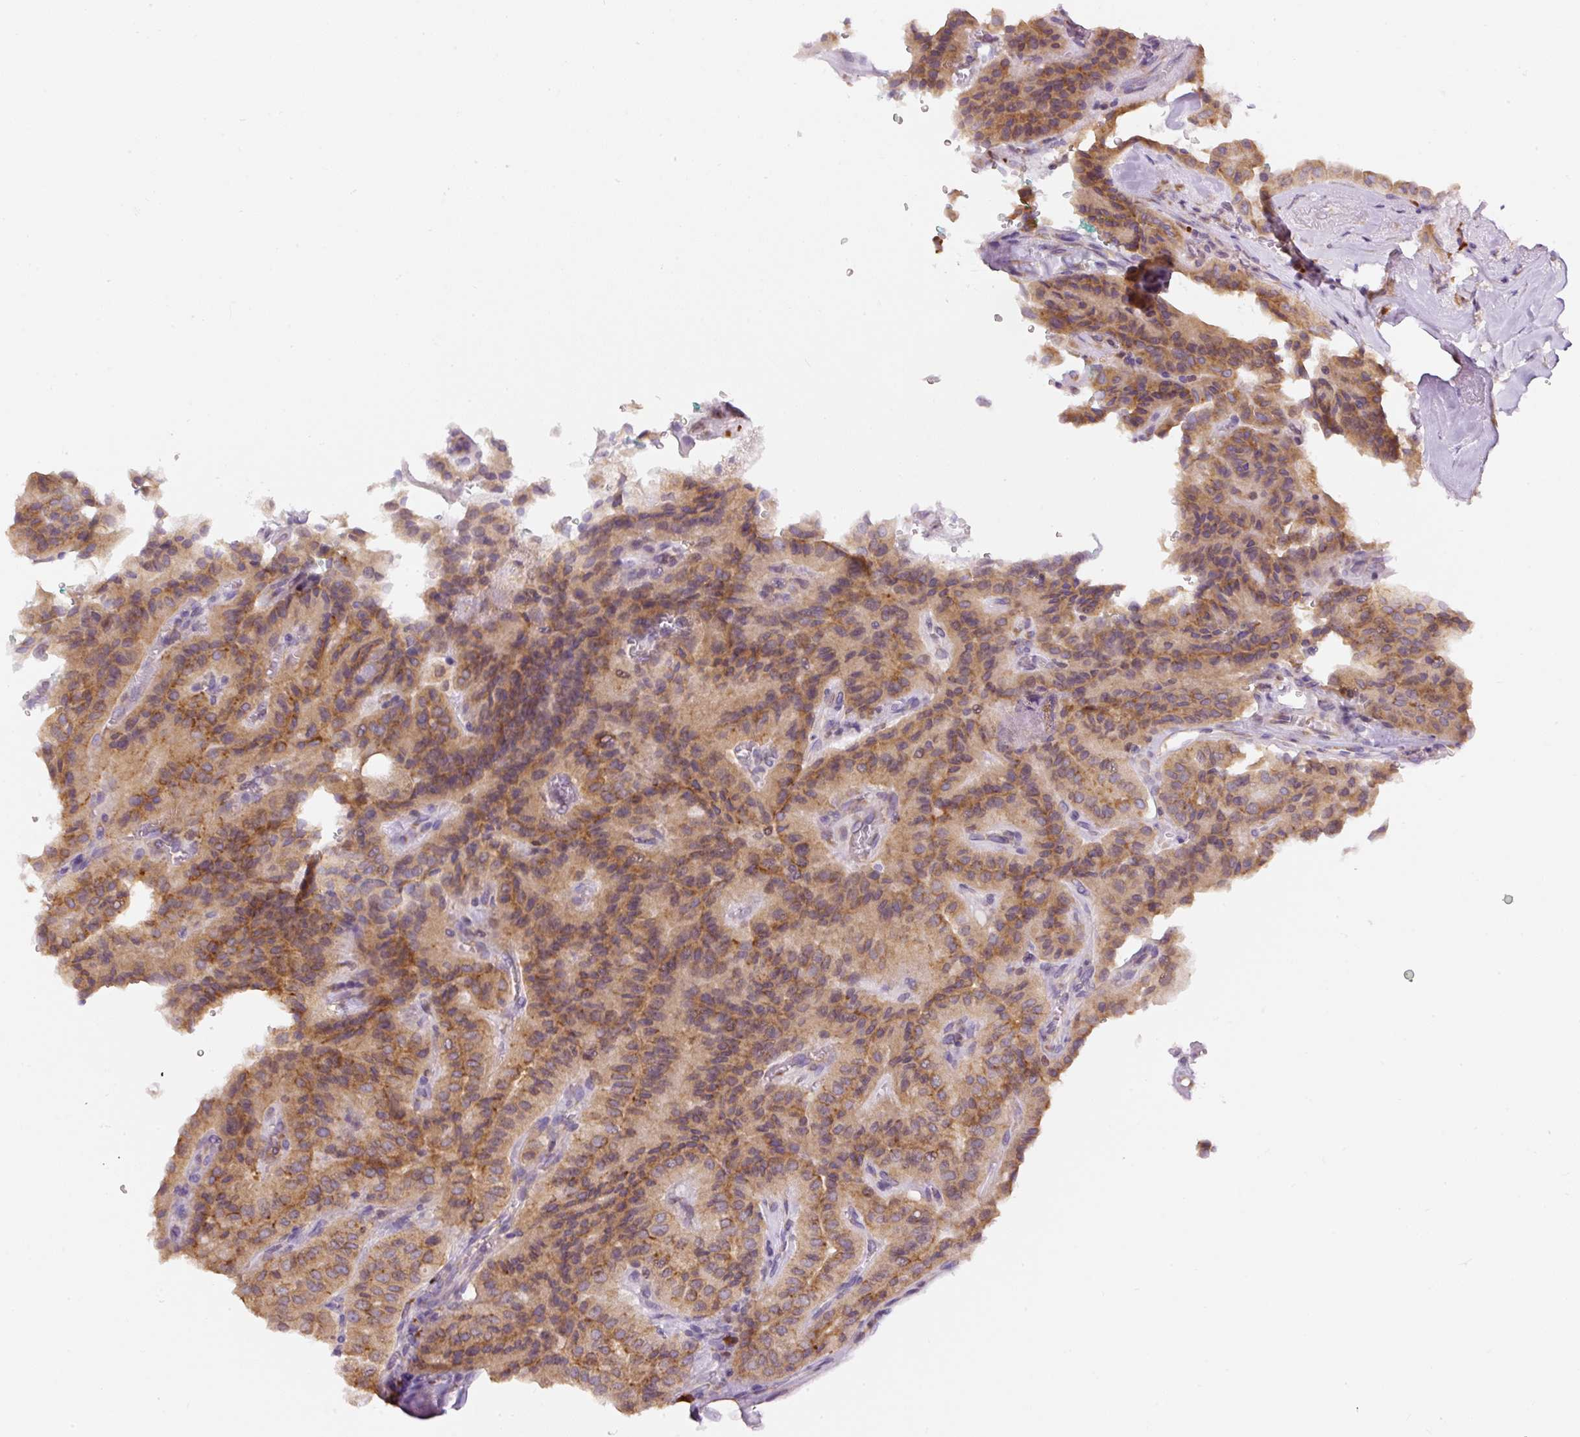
{"staining": {"intensity": "moderate", "quantity": ">75%", "location": "cytoplasmic/membranous"}, "tissue": "thyroid cancer", "cell_type": "Tumor cells", "image_type": "cancer", "snomed": [{"axis": "morphology", "description": "Normal tissue, NOS"}, {"axis": "morphology", "description": "Papillary adenocarcinoma, NOS"}, {"axis": "topography", "description": "Thyroid gland"}], "caption": "IHC micrograph of neoplastic tissue: human thyroid papillary adenocarcinoma stained using immunohistochemistry exhibits medium levels of moderate protein expression localized specifically in the cytoplasmic/membranous of tumor cells, appearing as a cytoplasmic/membranous brown color.", "gene": "DDOST", "patient": {"sex": "female", "age": 59}}